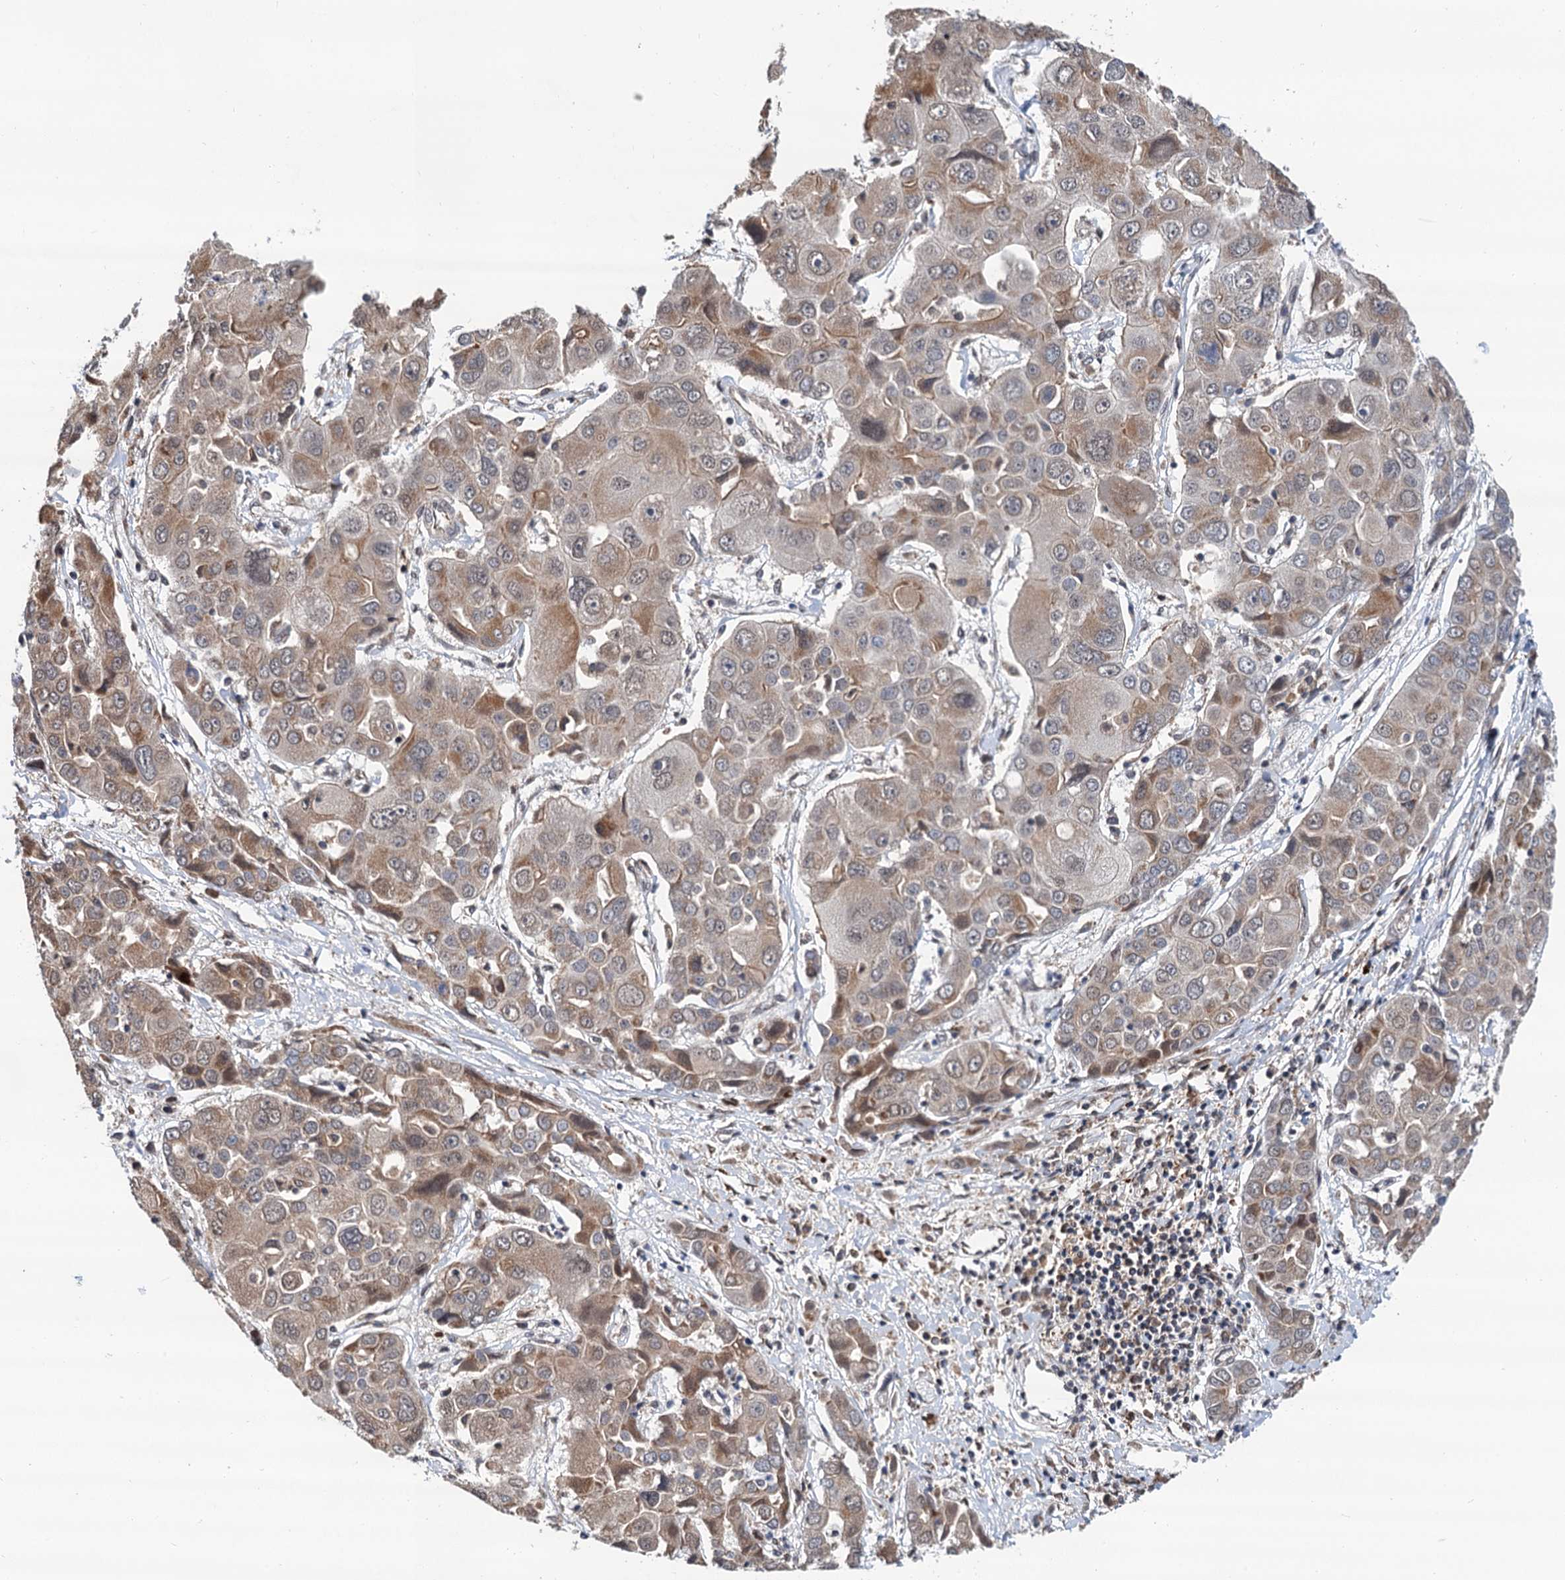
{"staining": {"intensity": "moderate", "quantity": "25%-75%", "location": "cytoplasmic/membranous"}, "tissue": "liver cancer", "cell_type": "Tumor cells", "image_type": "cancer", "snomed": [{"axis": "morphology", "description": "Cholangiocarcinoma"}, {"axis": "topography", "description": "Liver"}], "caption": "Approximately 25%-75% of tumor cells in human cholangiocarcinoma (liver) reveal moderate cytoplasmic/membranous protein staining as visualized by brown immunohistochemical staining.", "gene": "CMPK2", "patient": {"sex": "male", "age": 67}}